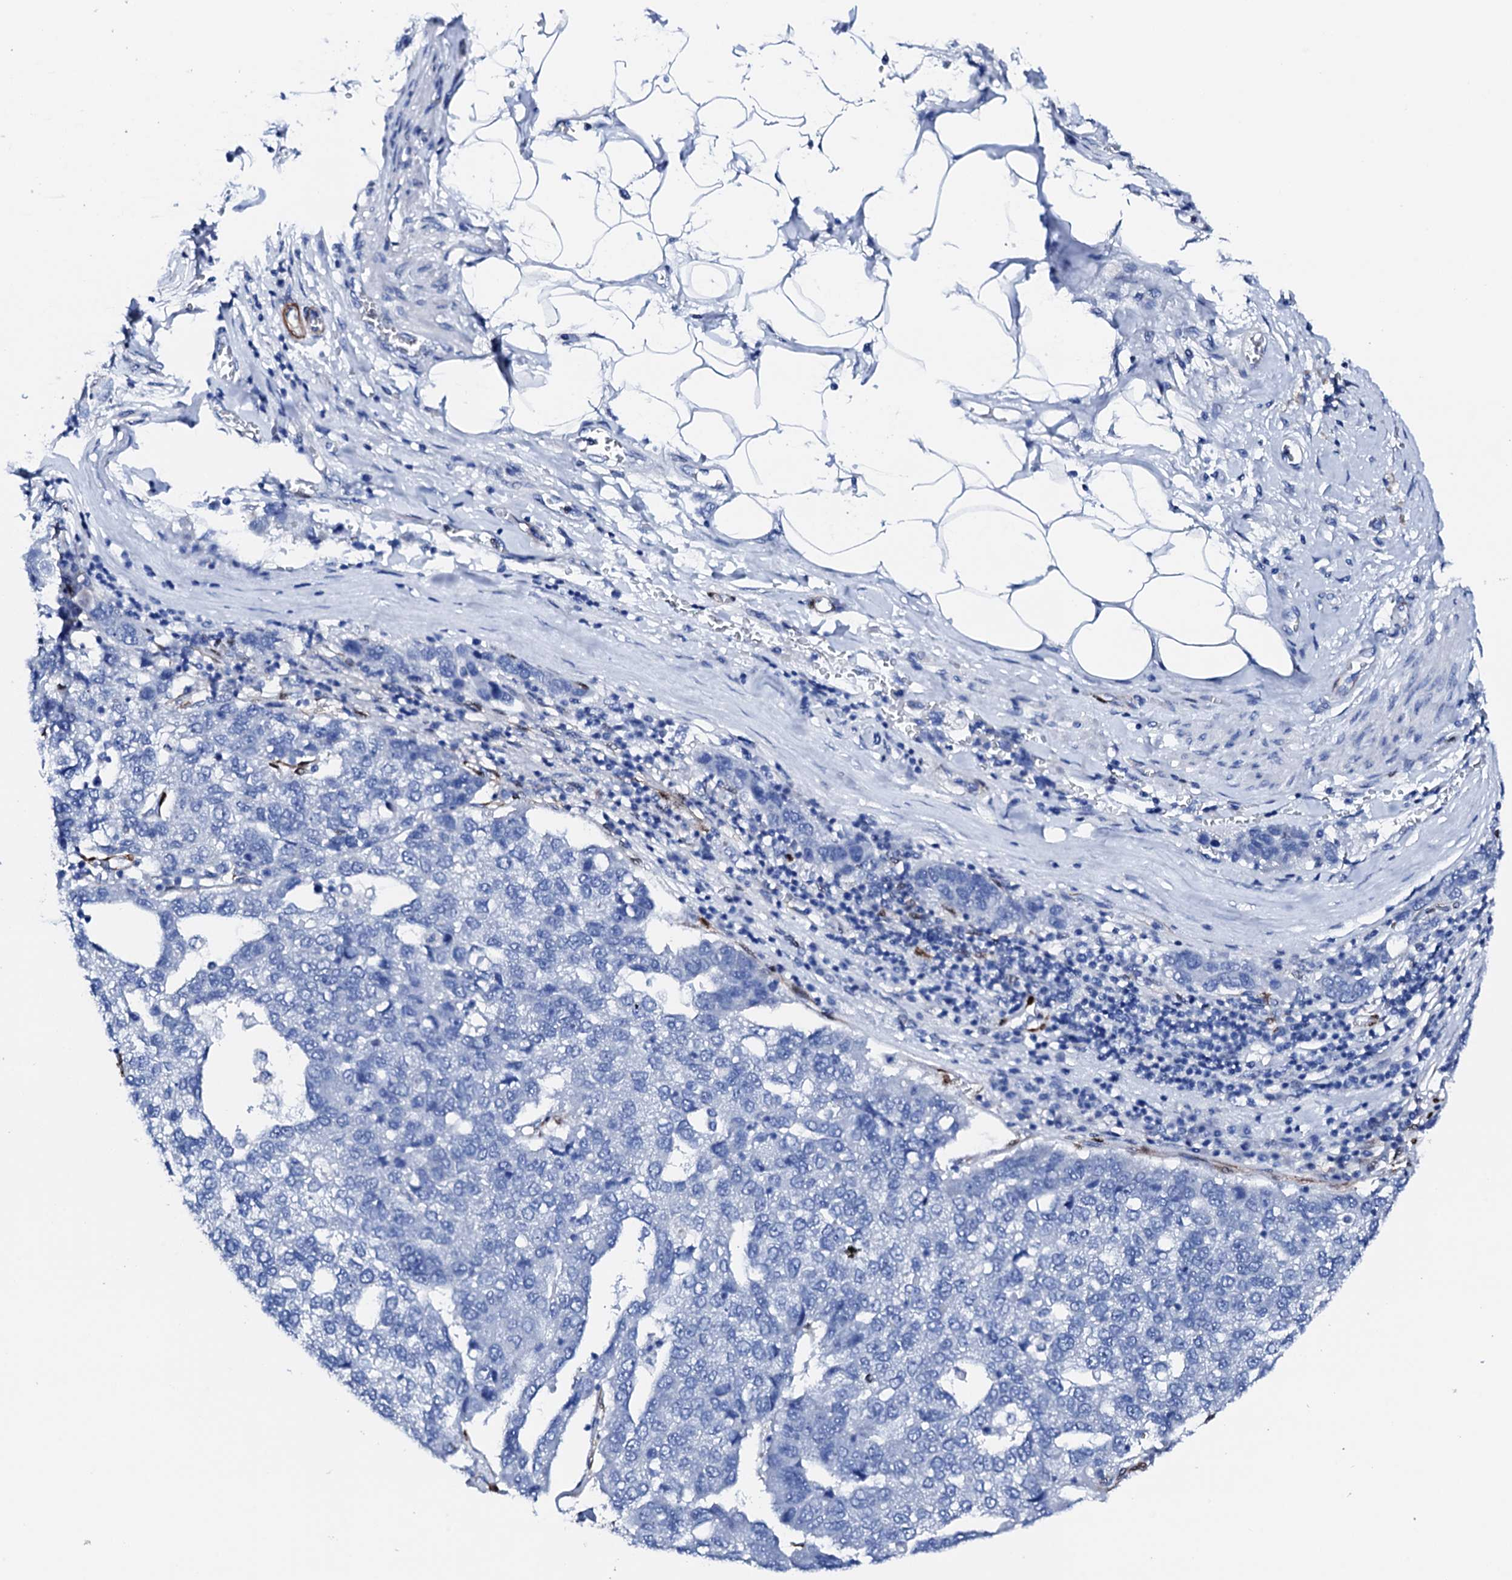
{"staining": {"intensity": "negative", "quantity": "none", "location": "none"}, "tissue": "pancreatic cancer", "cell_type": "Tumor cells", "image_type": "cancer", "snomed": [{"axis": "morphology", "description": "Adenocarcinoma, NOS"}, {"axis": "topography", "description": "Pancreas"}], "caption": "The immunohistochemistry (IHC) micrograph has no significant expression in tumor cells of adenocarcinoma (pancreatic) tissue. The staining is performed using DAB brown chromogen with nuclei counter-stained in using hematoxylin.", "gene": "NRIP2", "patient": {"sex": "female", "age": 61}}